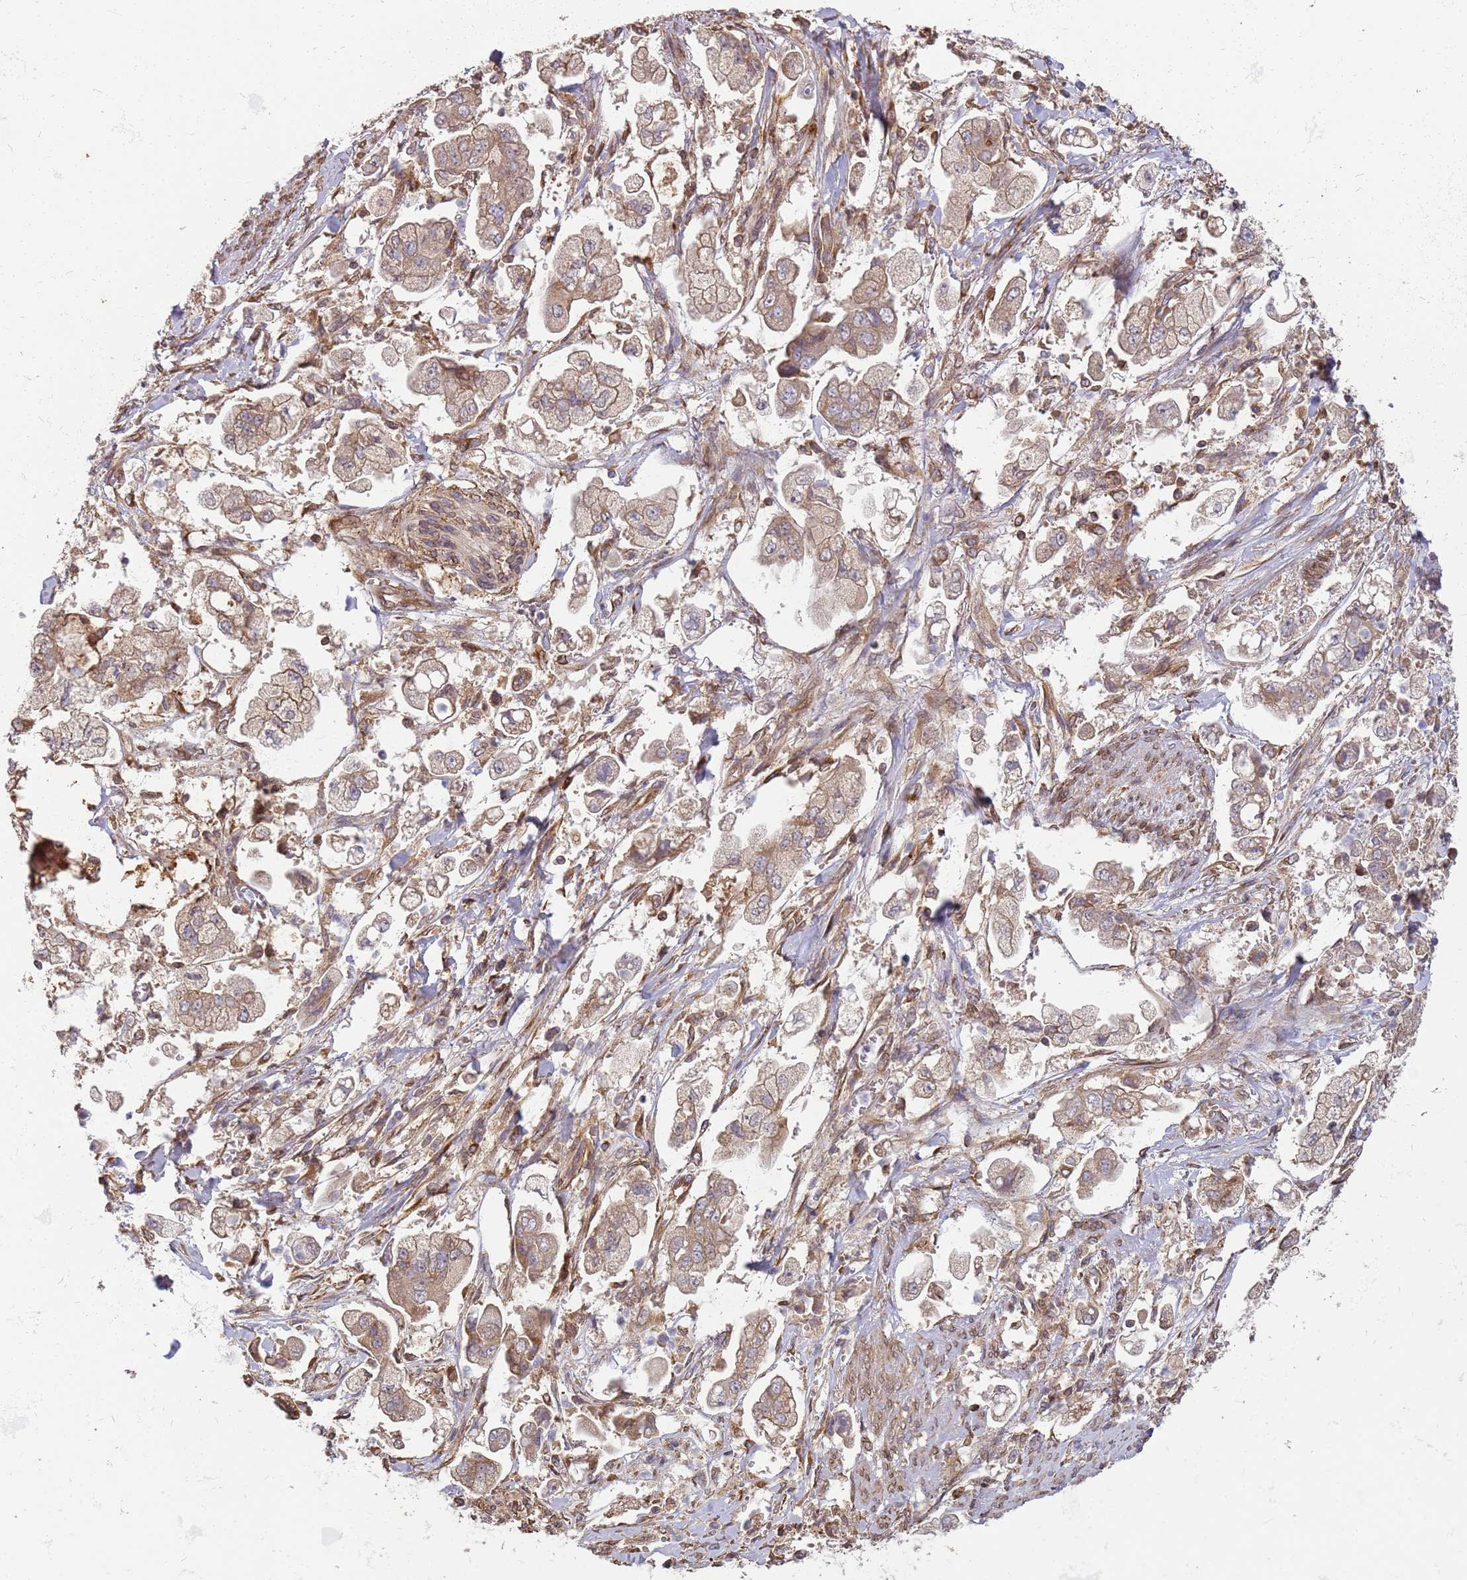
{"staining": {"intensity": "weak", "quantity": ">75%", "location": "cytoplasmic/membranous"}, "tissue": "stomach cancer", "cell_type": "Tumor cells", "image_type": "cancer", "snomed": [{"axis": "morphology", "description": "Adenocarcinoma, NOS"}, {"axis": "topography", "description": "Stomach"}], "caption": "Adenocarcinoma (stomach) stained with immunohistochemistry (IHC) shows weak cytoplasmic/membranous positivity in approximately >75% of tumor cells.", "gene": "NUDT14", "patient": {"sex": "male", "age": 62}}